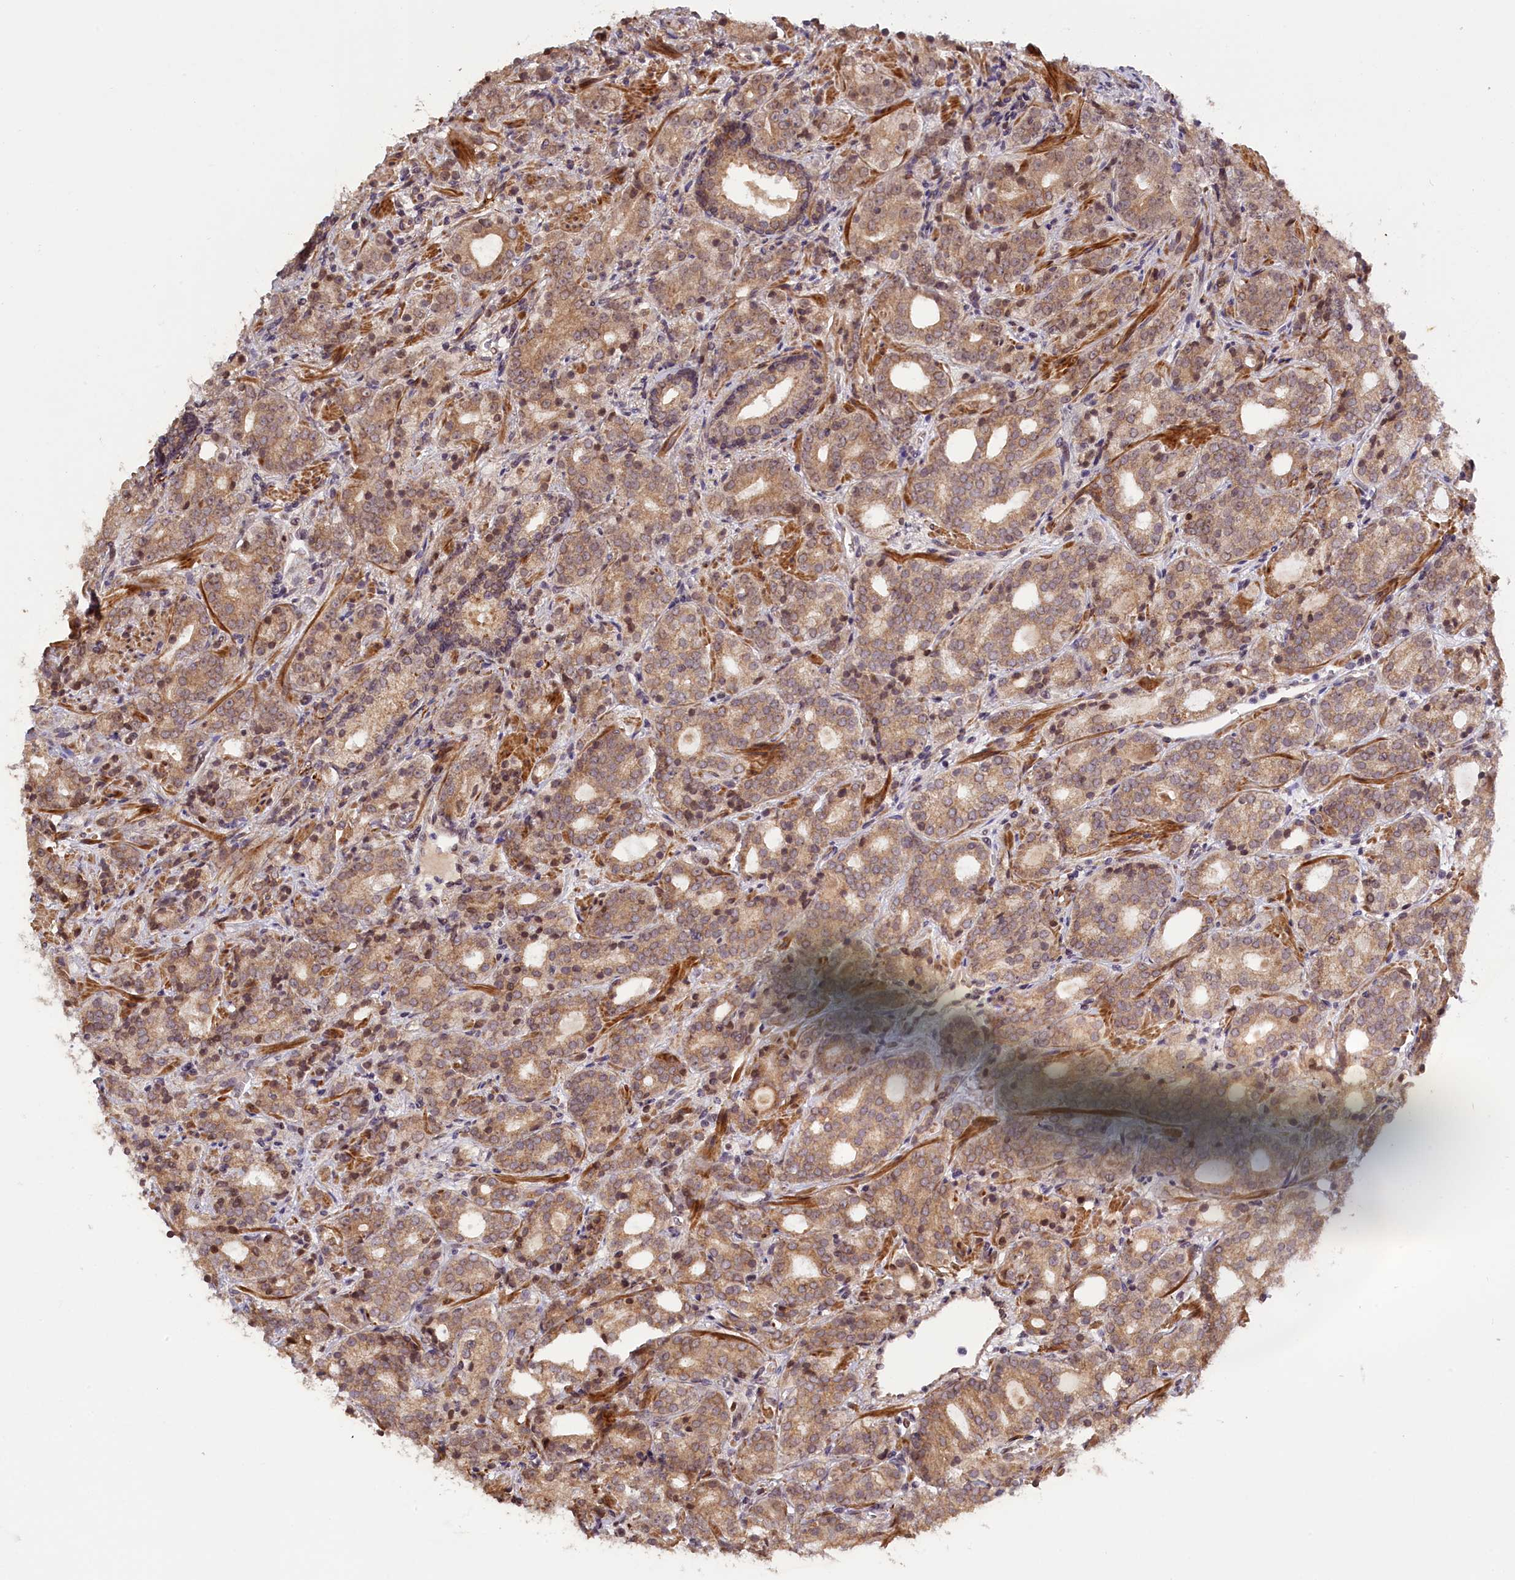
{"staining": {"intensity": "moderate", "quantity": ">75%", "location": "cytoplasmic/membranous"}, "tissue": "prostate cancer", "cell_type": "Tumor cells", "image_type": "cancer", "snomed": [{"axis": "morphology", "description": "Adenocarcinoma, High grade"}, {"axis": "topography", "description": "Prostate"}], "caption": "Moderate cytoplasmic/membranous expression is appreciated in about >75% of tumor cells in prostate cancer. The protein is shown in brown color, while the nuclei are stained blue.", "gene": "ZNF480", "patient": {"sex": "male", "age": 64}}